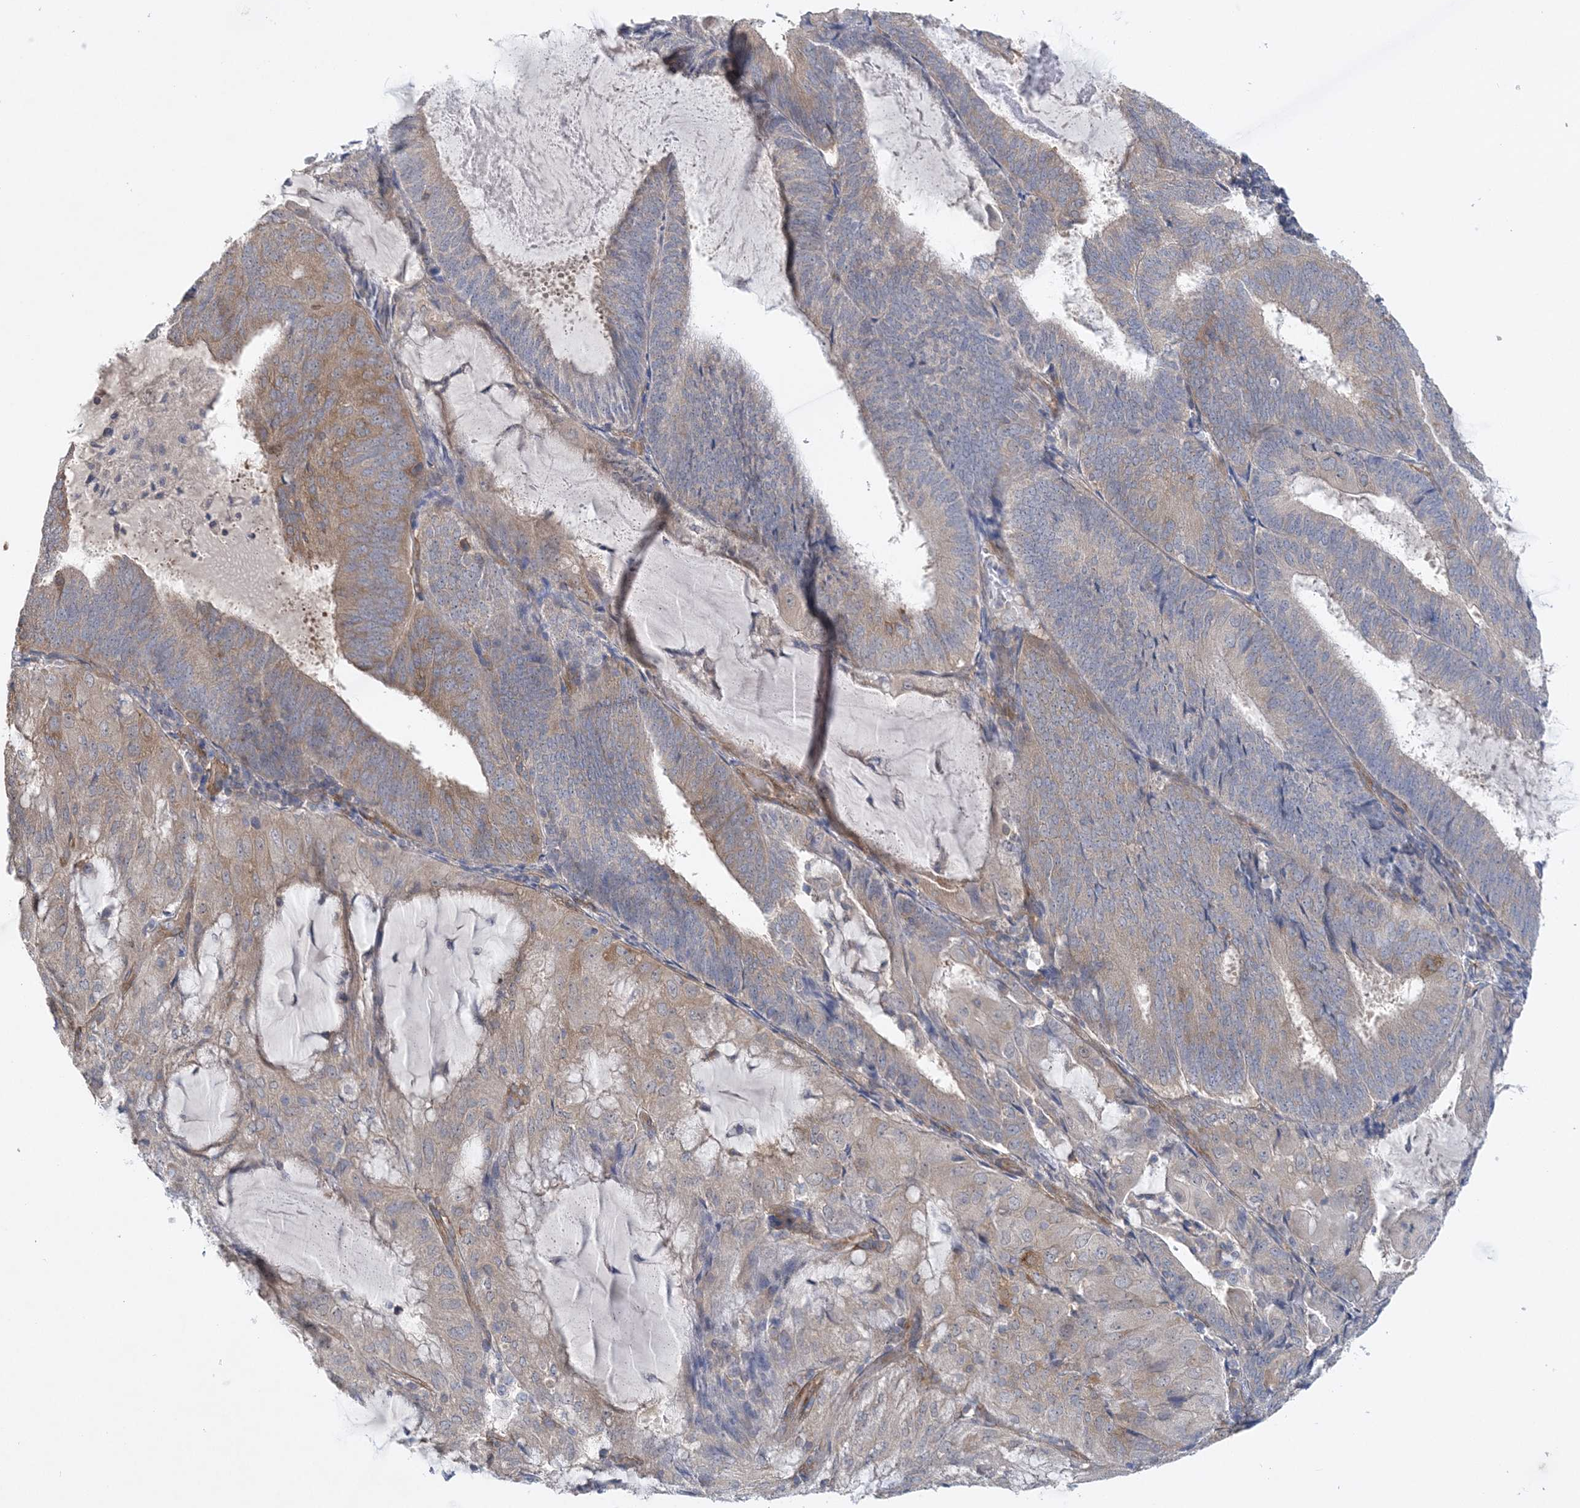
{"staining": {"intensity": "weak", "quantity": "25%-75%", "location": "cytoplasmic/membranous"}, "tissue": "endometrial cancer", "cell_type": "Tumor cells", "image_type": "cancer", "snomed": [{"axis": "morphology", "description": "Adenocarcinoma, NOS"}, {"axis": "topography", "description": "Endometrium"}], "caption": "Endometrial cancer (adenocarcinoma) stained with a protein marker shows weak staining in tumor cells.", "gene": "MAP4K5", "patient": {"sex": "female", "age": 81}}